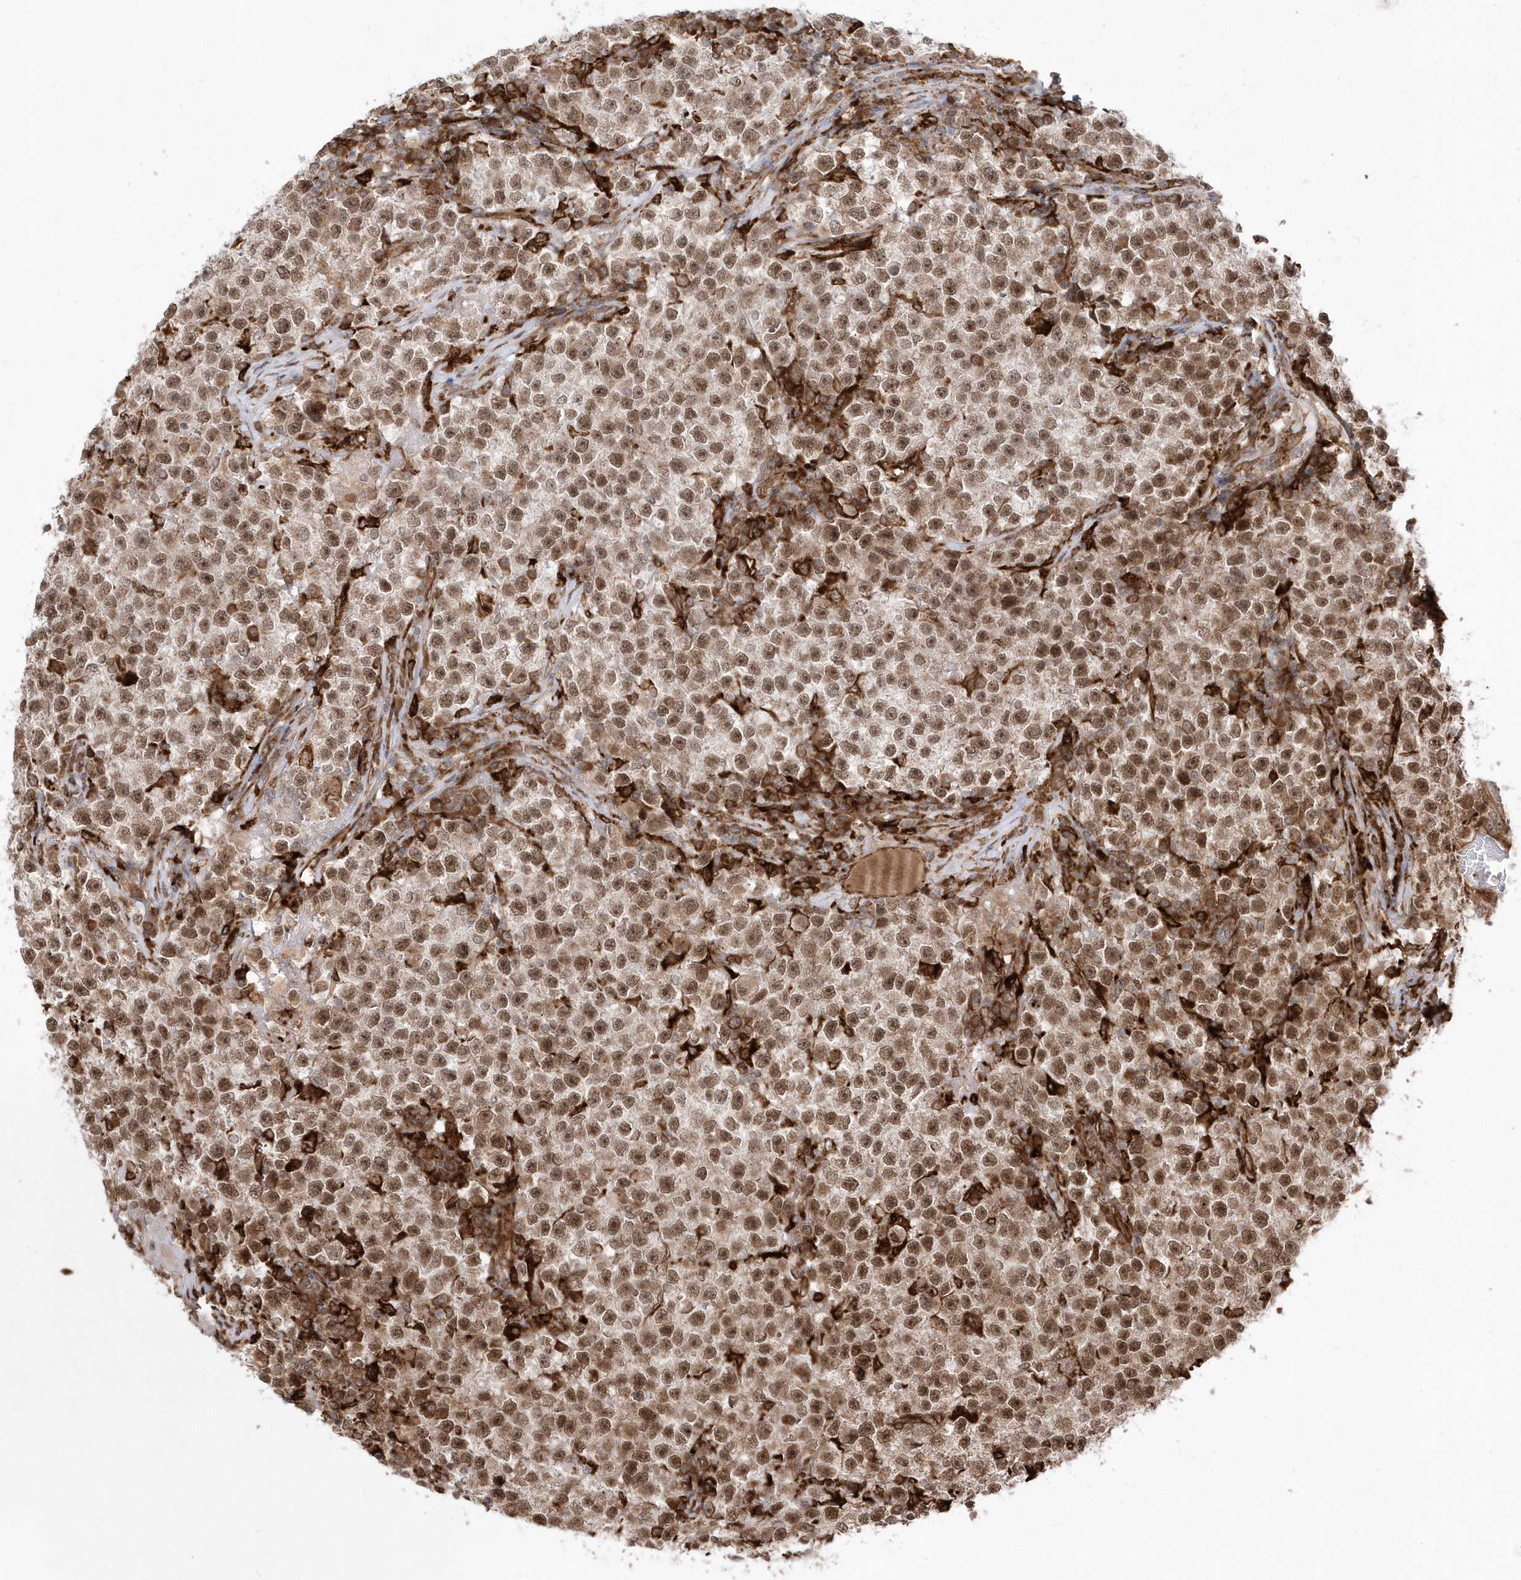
{"staining": {"intensity": "moderate", "quantity": ">75%", "location": "cytoplasmic/membranous,nuclear"}, "tissue": "testis cancer", "cell_type": "Tumor cells", "image_type": "cancer", "snomed": [{"axis": "morphology", "description": "Seminoma, NOS"}, {"axis": "topography", "description": "Testis"}], "caption": "Immunohistochemistry (DAB) staining of testis cancer displays moderate cytoplasmic/membranous and nuclear protein expression in approximately >75% of tumor cells.", "gene": "EPC2", "patient": {"sex": "male", "age": 22}}